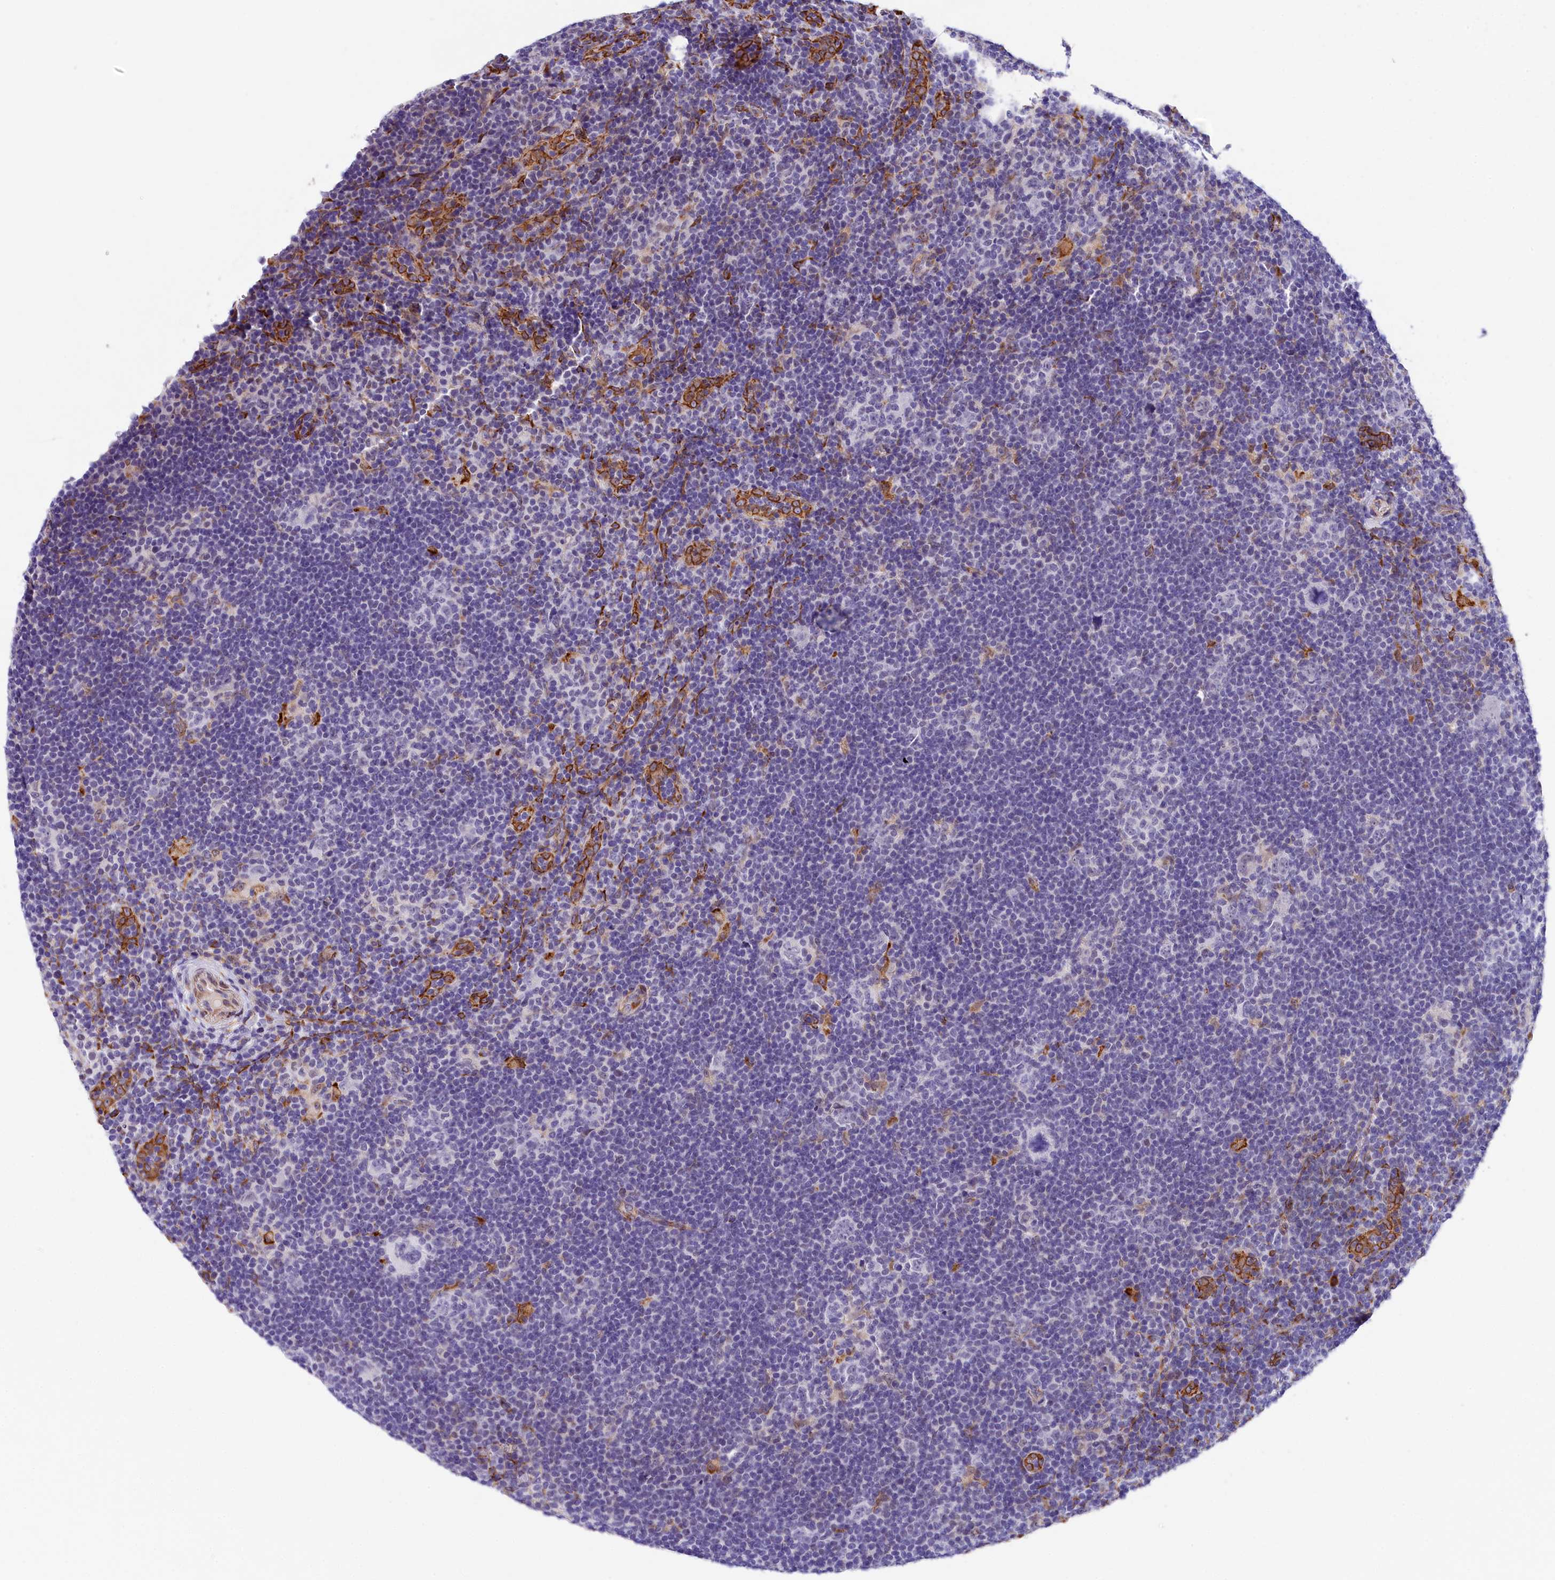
{"staining": {"intensity": "negative", "quantity": "none", "location": "none"}, "tissue": "lymphoma", "cell_type": "Tumor cells", "image_type": "cancer", "snomed": [{"axis": "morphology", "description": "Hodgkin's disease, NOS"}, {"axis": "topography", "description": "Lymph node"}], "caption": "The histopathology image displays no staining of tumor cells in lymphoma. (Brightfield microscopy of DAB IHC at high magnification).", "gene": "ITGA1", "patient": {"sex": "female", "age": 57}}